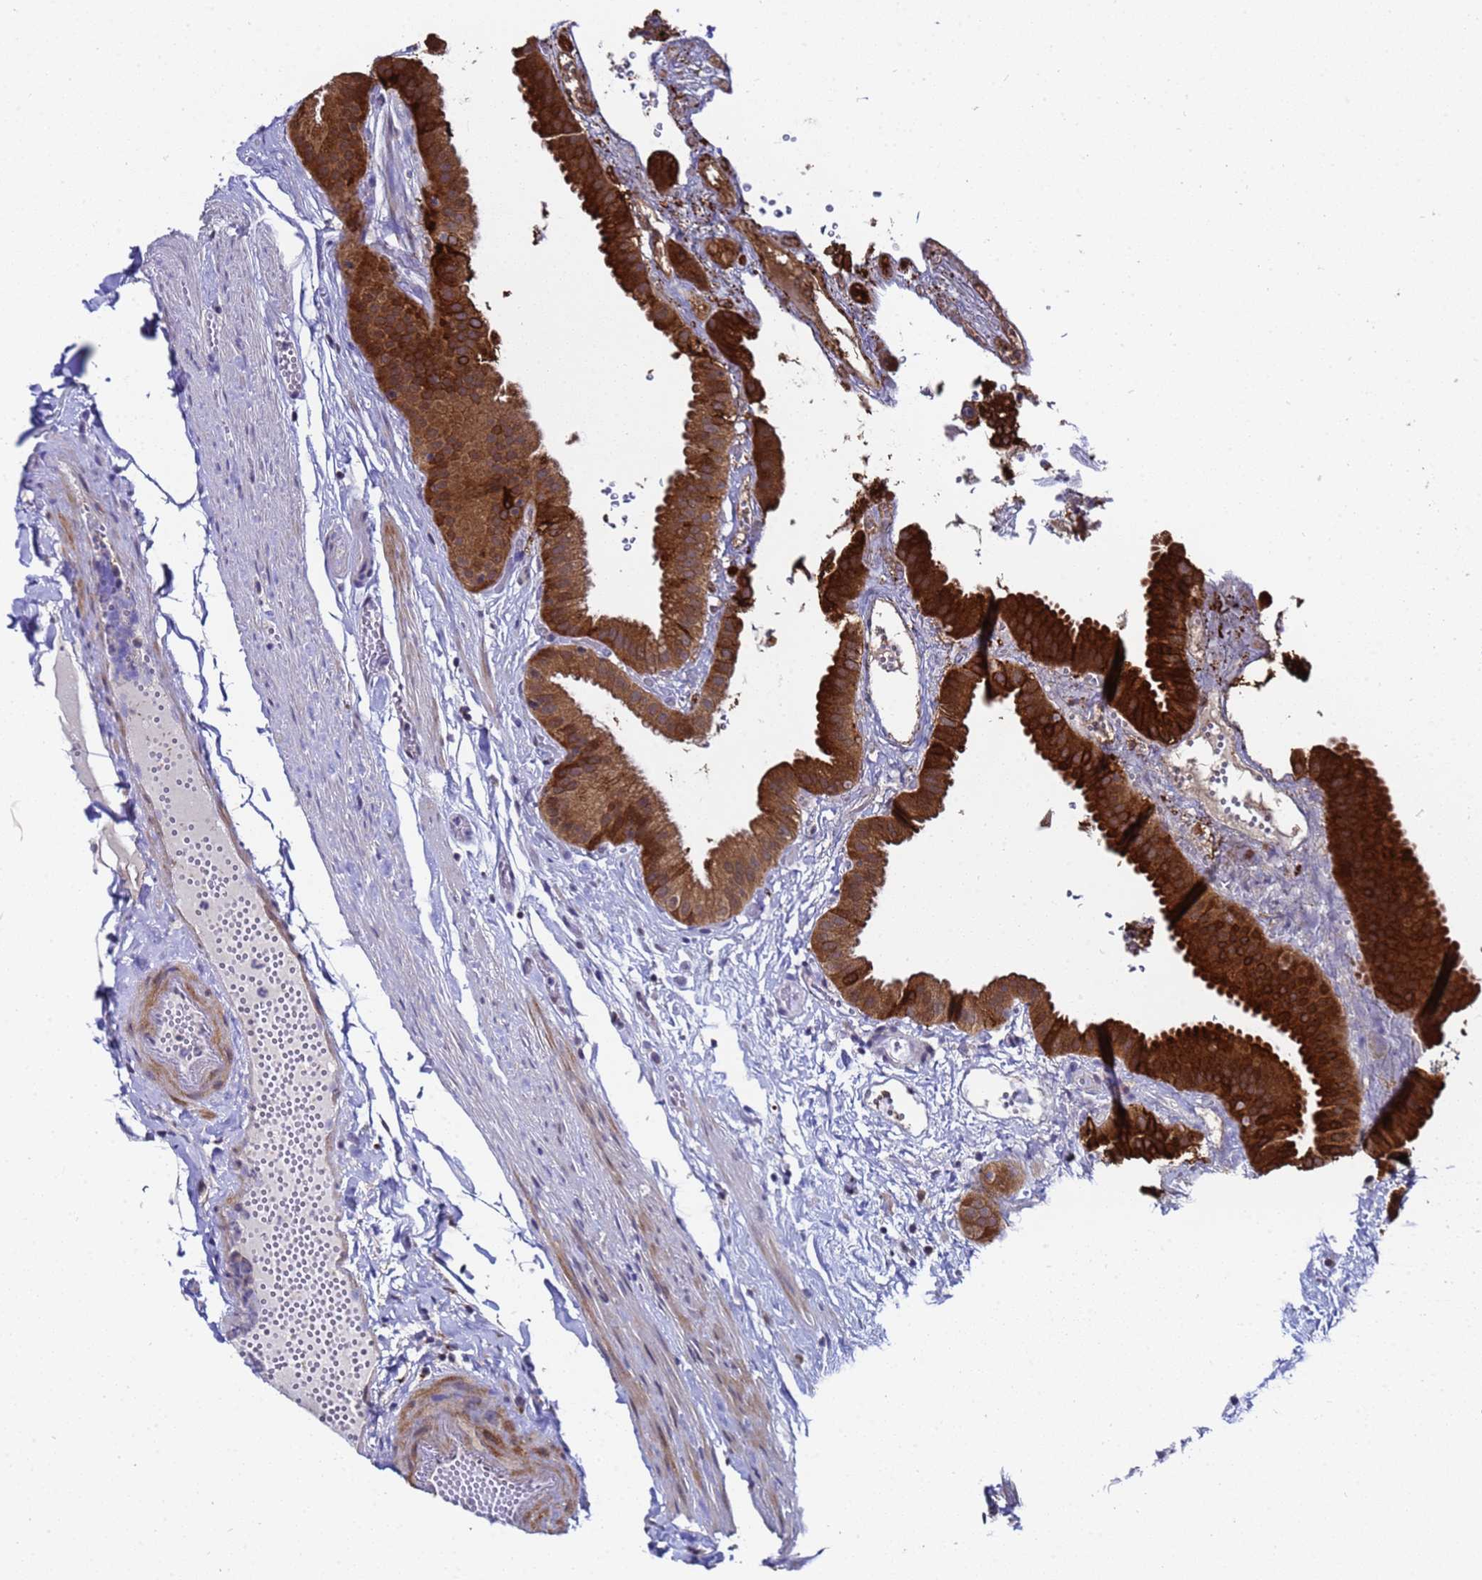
{"staining": {"intensity": "strong", "quantity": ">75%", "location": "cytoplasmic/membranous"}, "tissue": "gallbladder", "cell_type": "Glandular cells", "image_type": "normal", "snomed": [{"axis": "morphology", "description": "Normal tissue, NOS"}, {"axis": "topography", "description": "Gallbladder"}], "caption": "Normal gallbladder reveals strong cytoplasmic/membranous staining in about >75% of glandular cells.", "gene": "ANAPC13", "patient": {"sex": "female", "age": 61}}